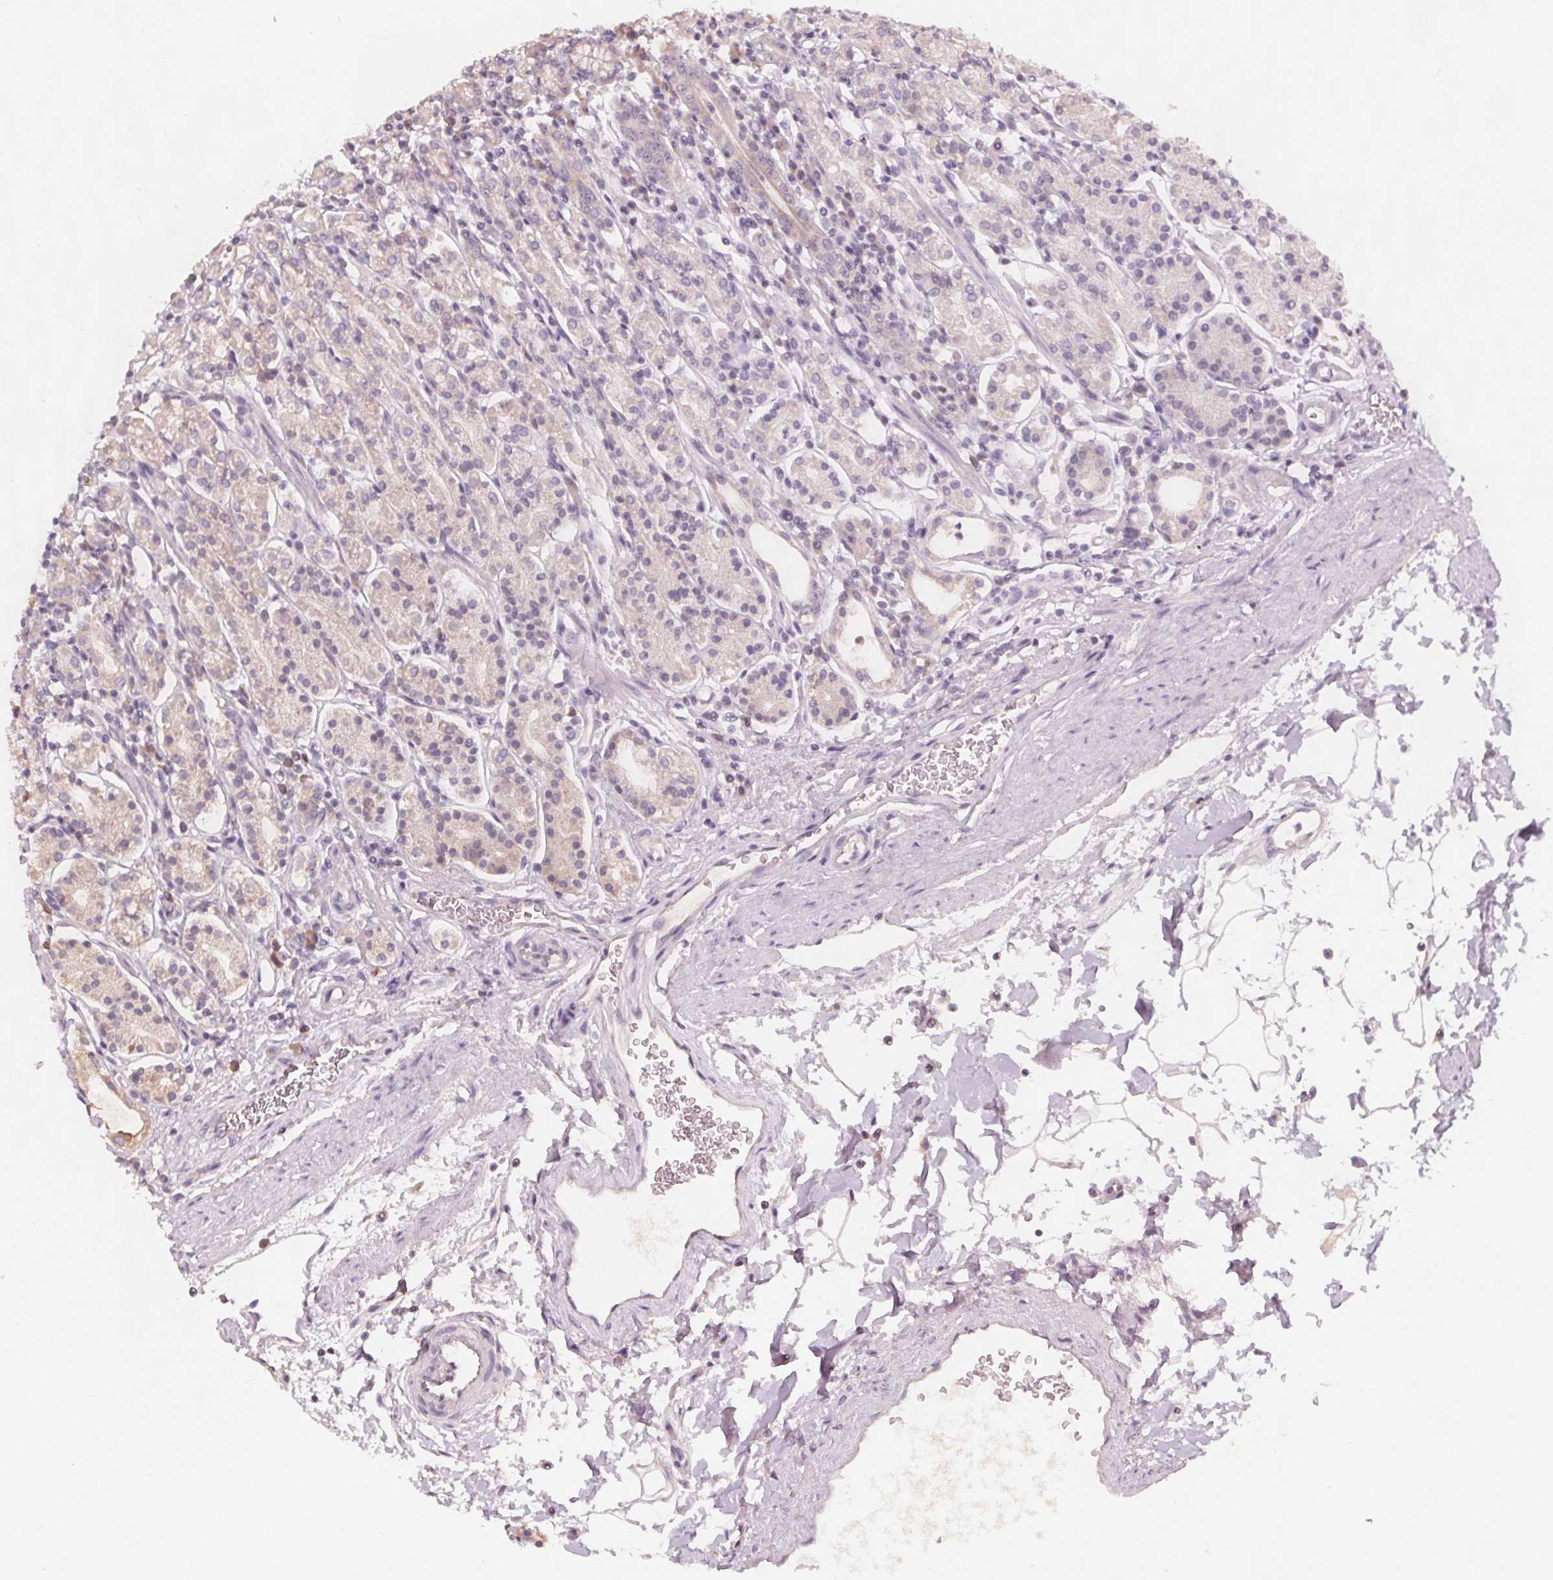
{"staining": {"intensity": "negative", "quantity": "none", "location": "none"}, "tissue": "stomach", "cell_type": "Glandular cells", "image_type": "normal", "snomed": [{"axis": "morphology", "description": "Normal tissue, NOS"}, {"axis": "topography", "description": "Stomach, upper"}, {"axis": "topography", "description": "Stomach"}], "caption": "The immunohistochemistry (IHC) photomicrograph has no significant positivity in glandular cells of stomach.", "gene": "TMEM80", "patient": {"sex": "male", "age": 62}}